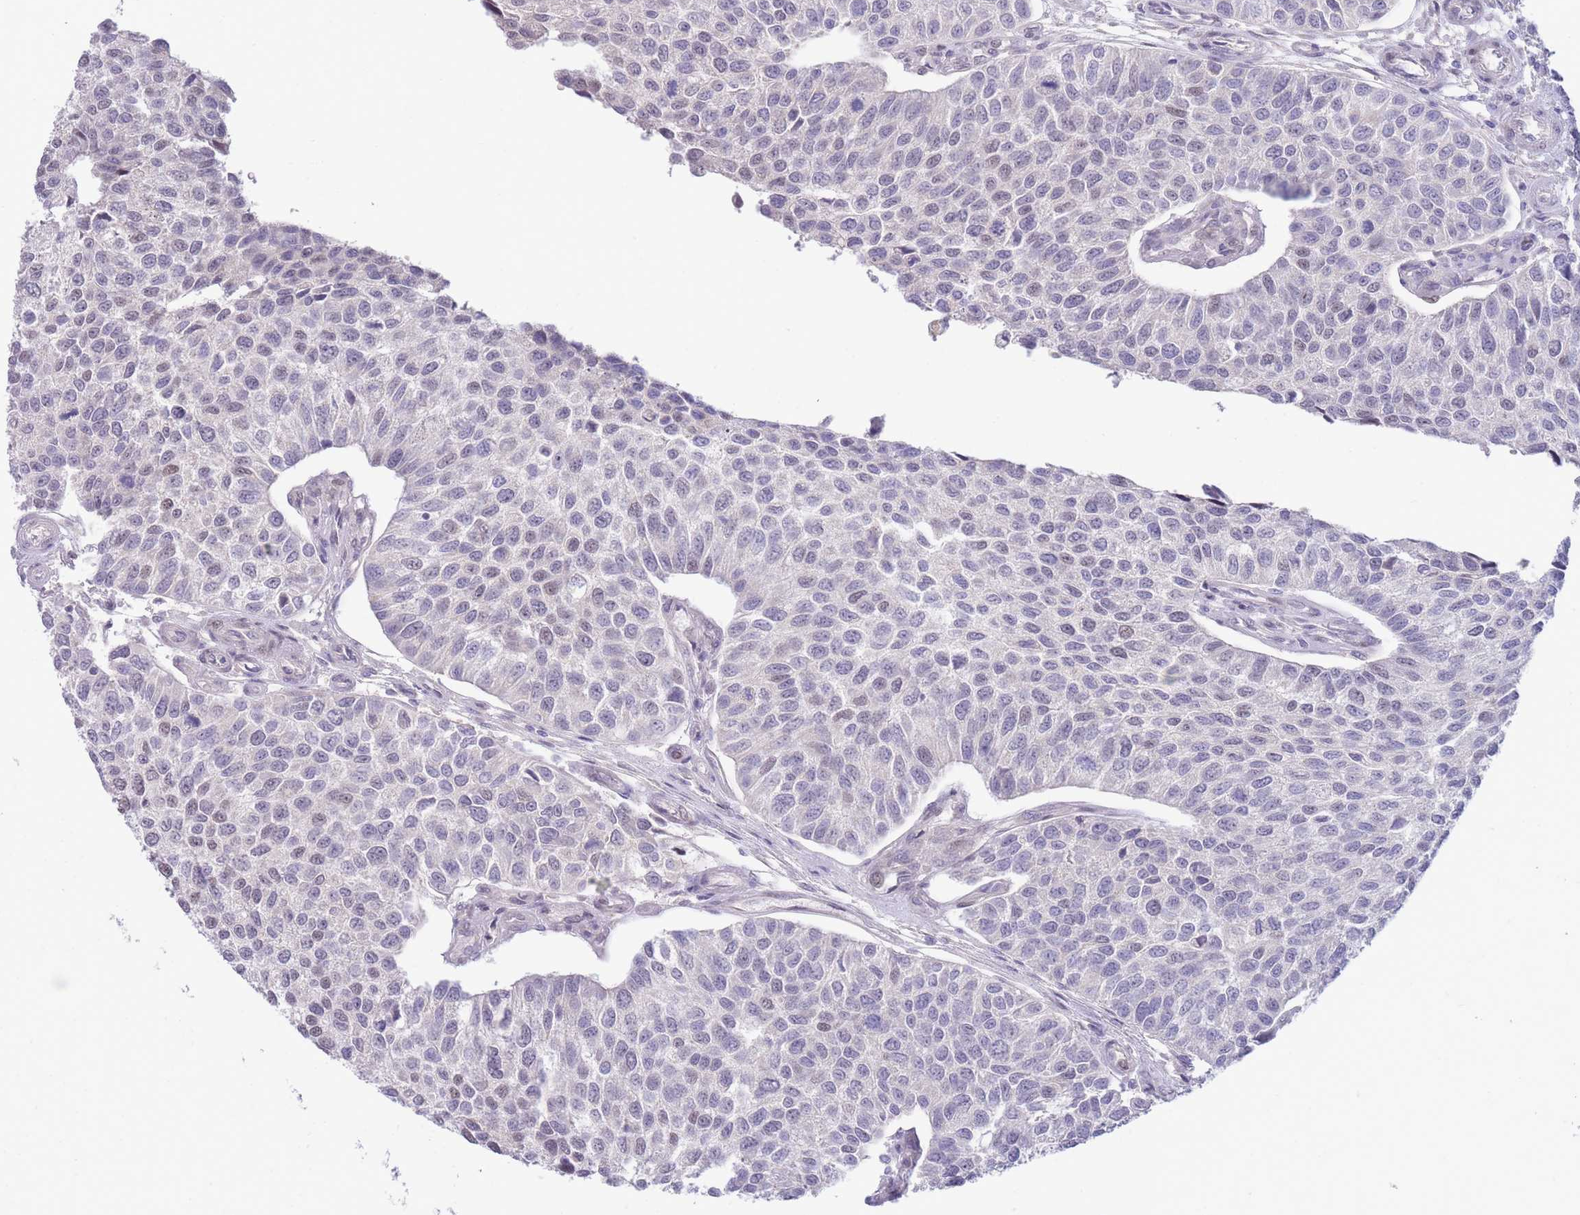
{"staining": {"intensity": "negative", "quantity": "none", "location": "none"}, "tissue": "urothelial cancer", "cell_type": "Tumor cells", "image_type": "cancer", "snomed": [{"axis": "morphology", "description": "Urothelial carcinoma, NOS"}, {"axis": "topography", "description": "Urinary bladder"}], "caption": "Tumor cells are negative for protein expression in human urothelial cancer.", "gene": "FBXO46", "patient": {"sex": "male", "age": 55}}